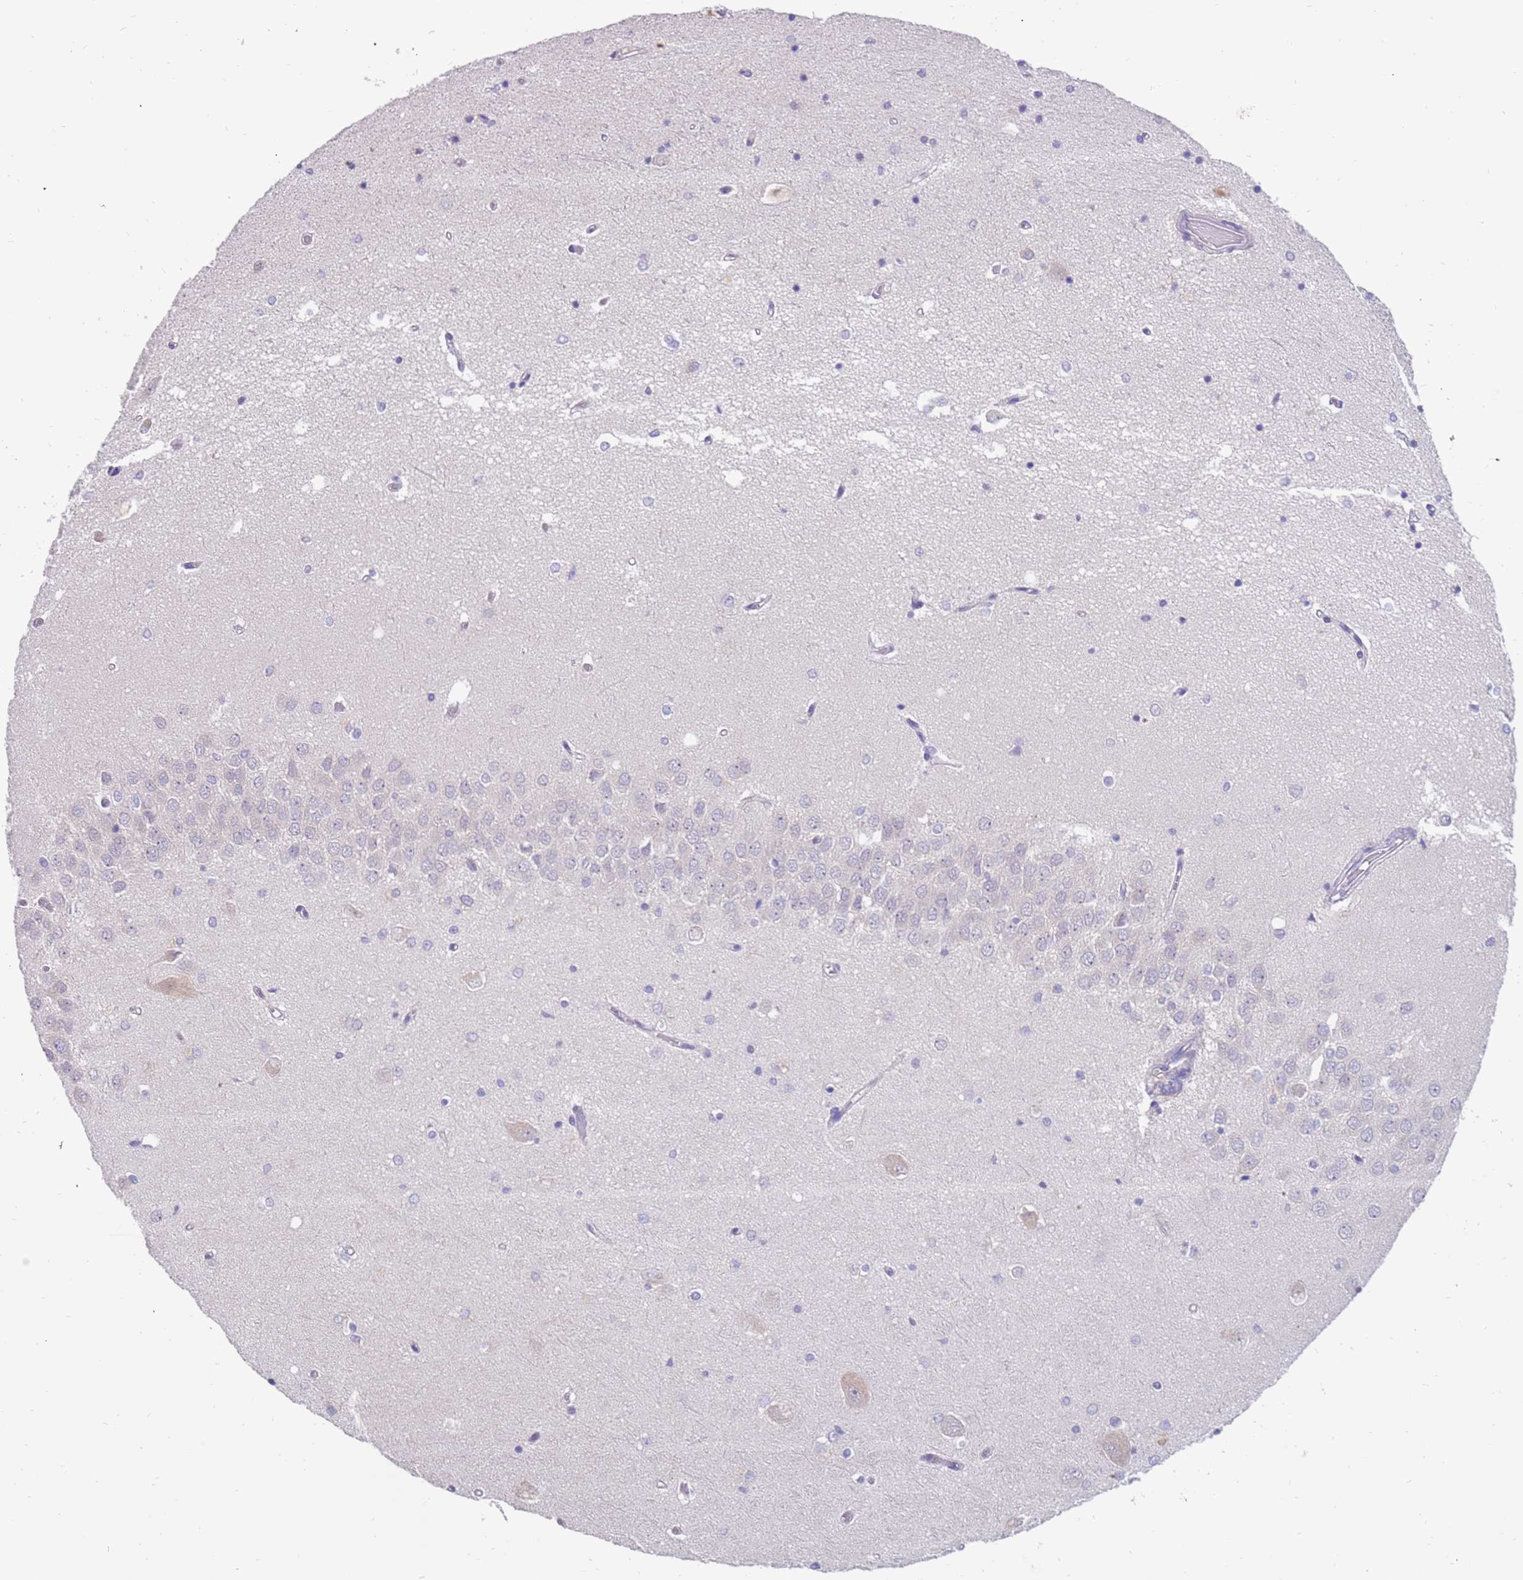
{"staining": {"intensity": "negative", "quantity": "none", "location": "none"}, "tissue": "hippocampus", "cell_type": "Glial cells", "image_type": "normal", "snomed": [{"axis": "morphology", "description": "Normal tissue, NOS"}, {"axis": "topography", "description": "Hippocampus"}], "caption": "Micrograph shows no significant protein staining in glial cells of benign hippocampus.", "gene": "ZNF746", "patient": {"sex": "male", "age": 45}}